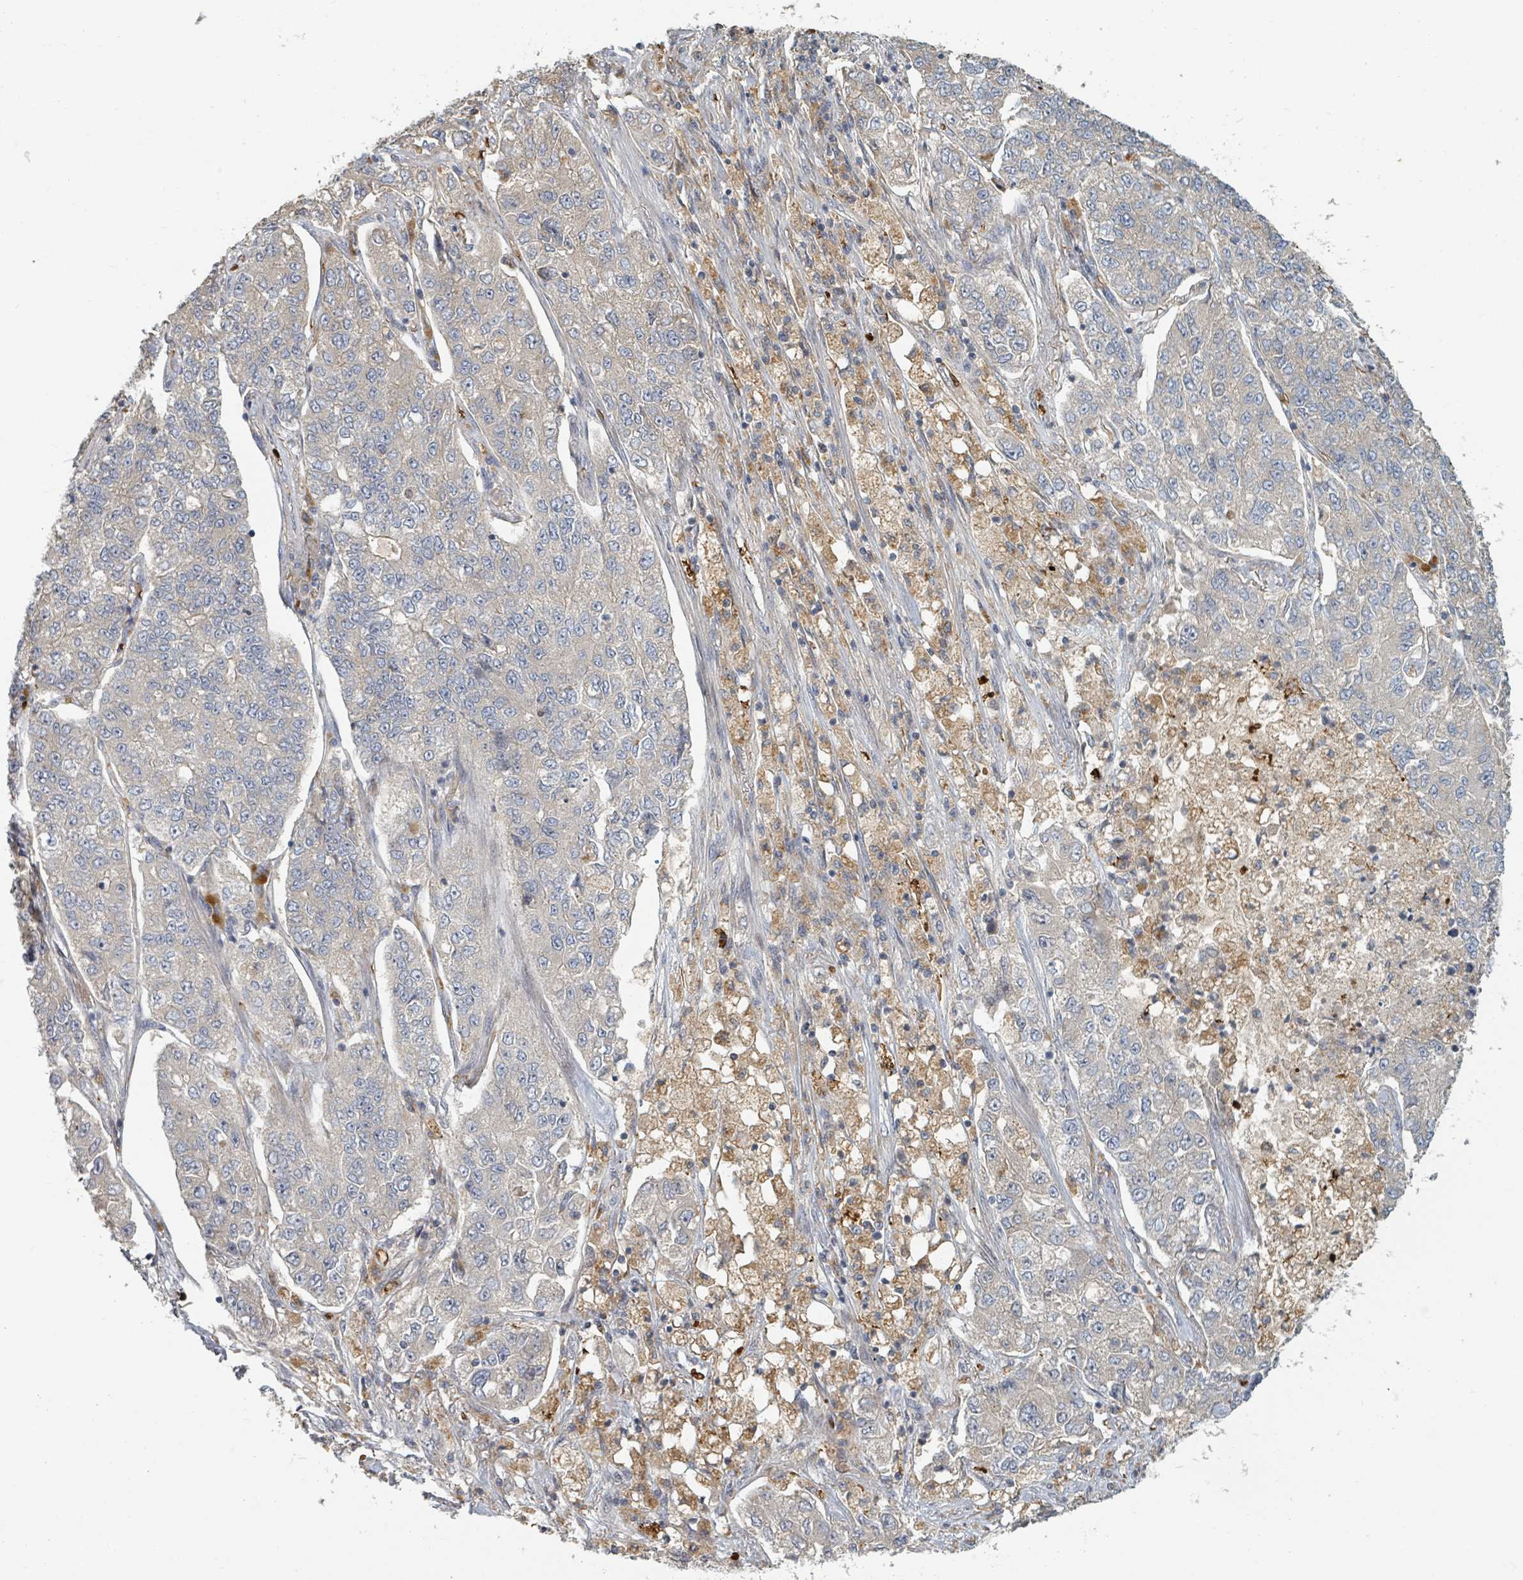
{"staining": {"intensity": "negative", "quantity": "none", "location": "none"}, "tissue": "lung cancer", "cell_type": "Tumor cells", "image_type": "cancer", "snomed": [{"axis": "morphology", "description": "Adenocarcinoma, NOS"}, {"axis": "topography", "description": "Lung"}], "caption": "IHC image of lung cancer stained for a protein (brown), which shows no expression in tumor cells.", "gene": "TRPC4AP", "patient": {"sex": "male", "age": 49}}